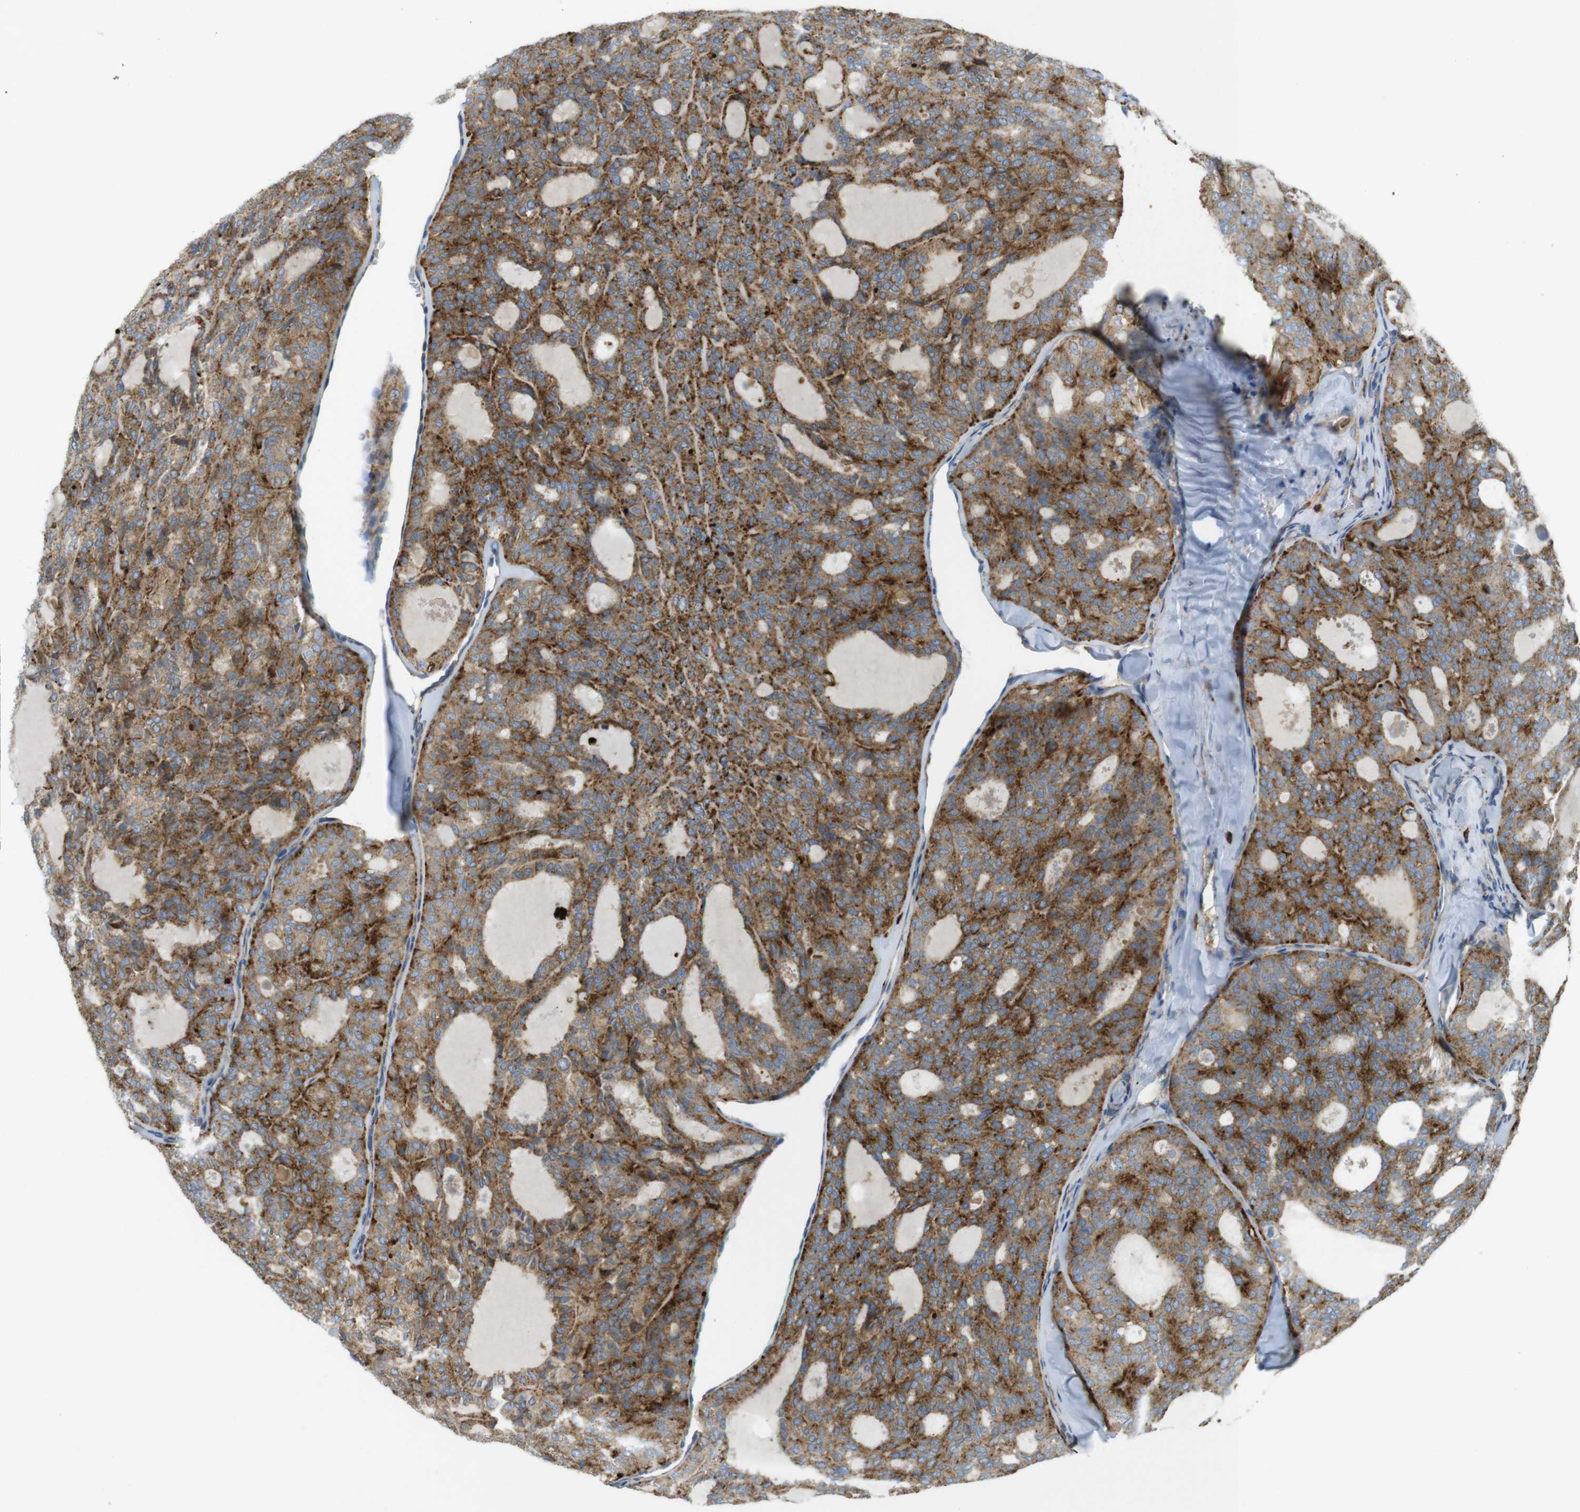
{"staining": {"intensity": "moderate", "quantity": ">75%", "location": "cytoplasmic/membranous"}, "tissue": "thyroid cancer", "cell_type": "Tumor cells", "image_type": "cancer", "snomed": [{"axis": "morphology", "description": "Follicular adenoma carcinoma, NOS"}, {"axis": "topography", "description": "Thyroid gland"}], "caption": "Immunohistochemistry (IHC) image of human follicular adenoma carcinoma (thyroid) stained for a protein (brown), which displays medium levels of moderate cytoplasmic/membranous expression in approximately >75% of tumor cells.", "gene": "LAMP1", "patient": {"sex": "male", "age": 75}}